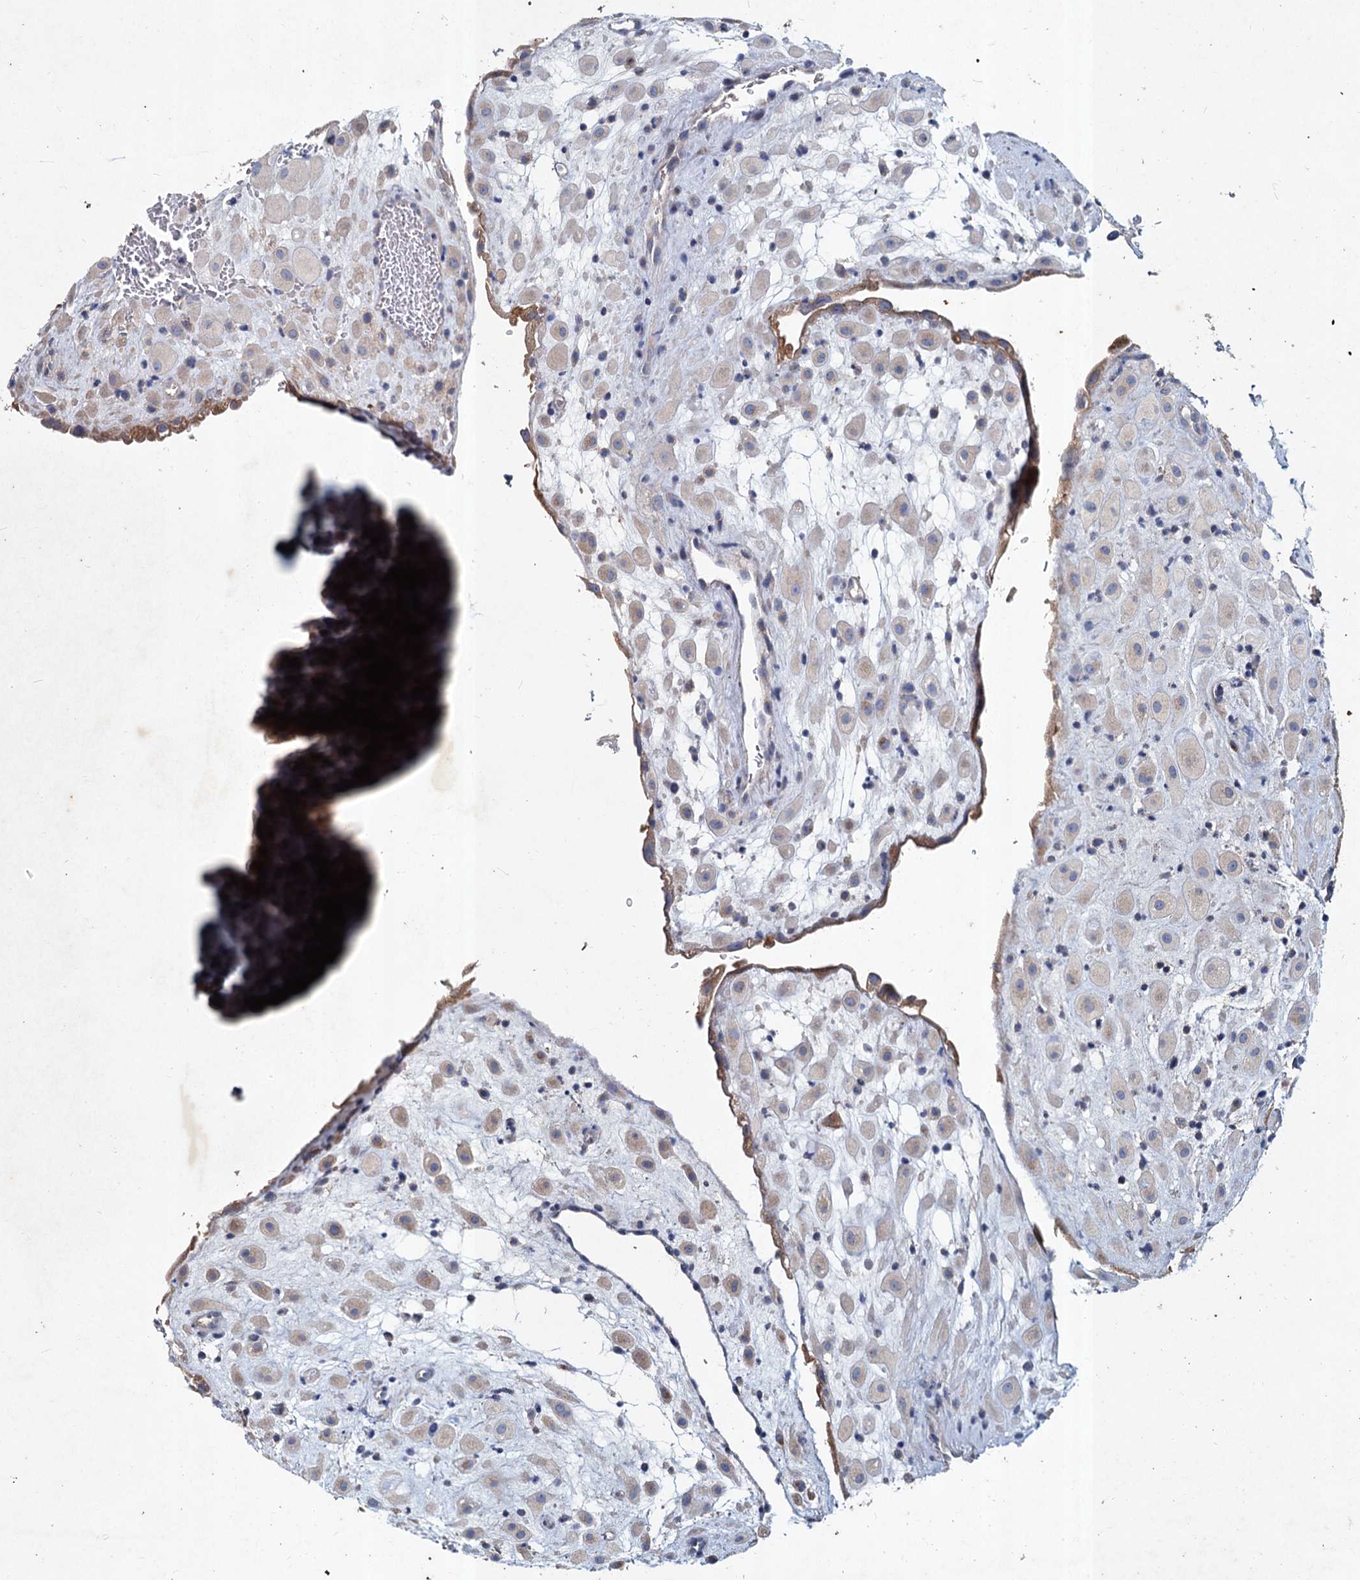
{"staining": {"intensity": "weak", "quantity": "<25%", "location": "cytoplasmic/membranous"}, "tissue": "placenta", "cell_type": "Decidual cells", "image_type": "normal", "snomed": [{"axis": "morphology", "description": "Normal tissue, NOS"}, {"axis": "topography", "description": "Placenta"}], "caption": "IHC of normal placenta demonstrates no expression in decidual cells.", "gene": "TMX2", "patient": {"sex": "female", "age": 35}}